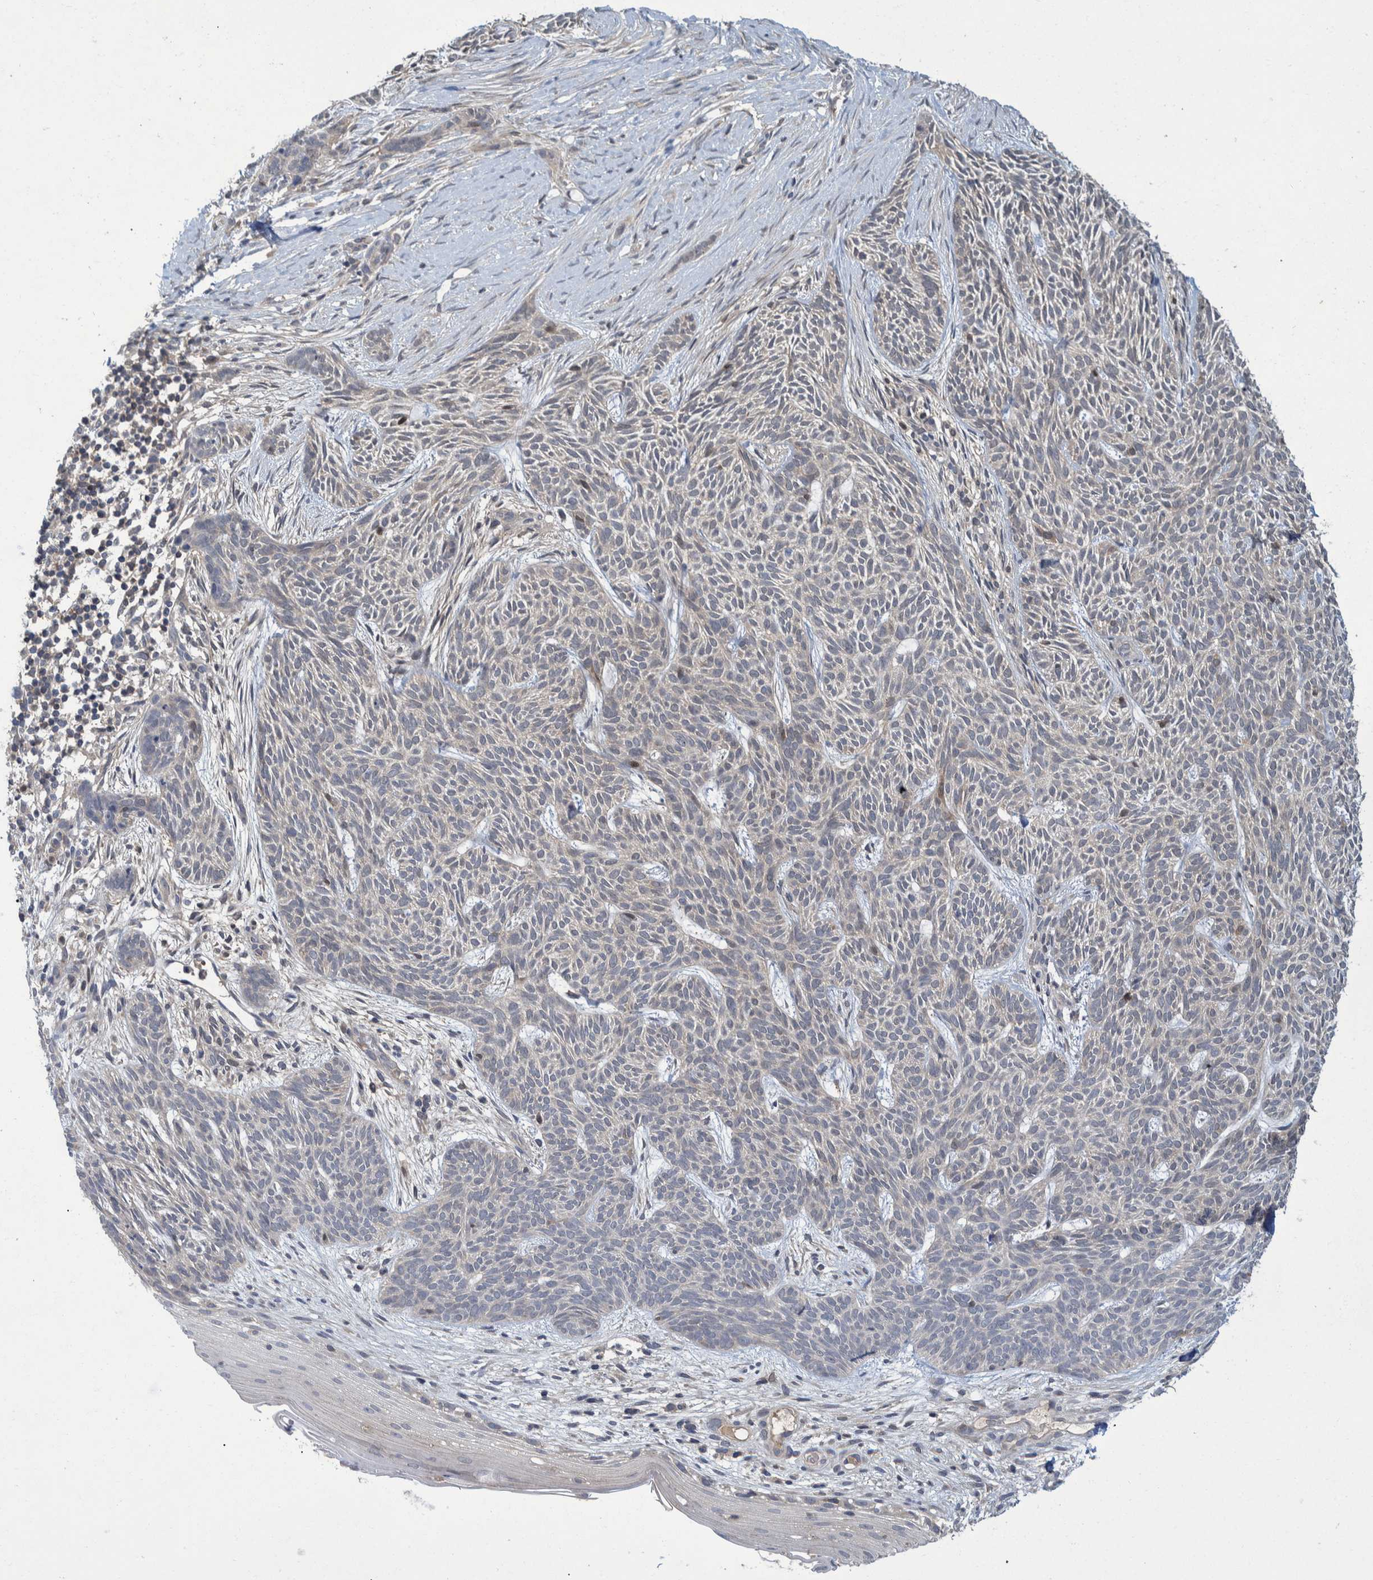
{"staining": {"intensity": "negative", "quantity": "none", "location": "none"}, "tissue": "skin cancer", "cell_type": "Tumor cells", "image_type": "cancer", "snomed": [{"axis": "morphology", "description": "Basal cell carcinoma"}, {"axis": "topography", "description": "Skin"}], "caption": "The histopathology image displays no staining of tumor cells in skin cancer.", "gene": "PCYT2", "patient": {"sex": "female", "age": 59}}